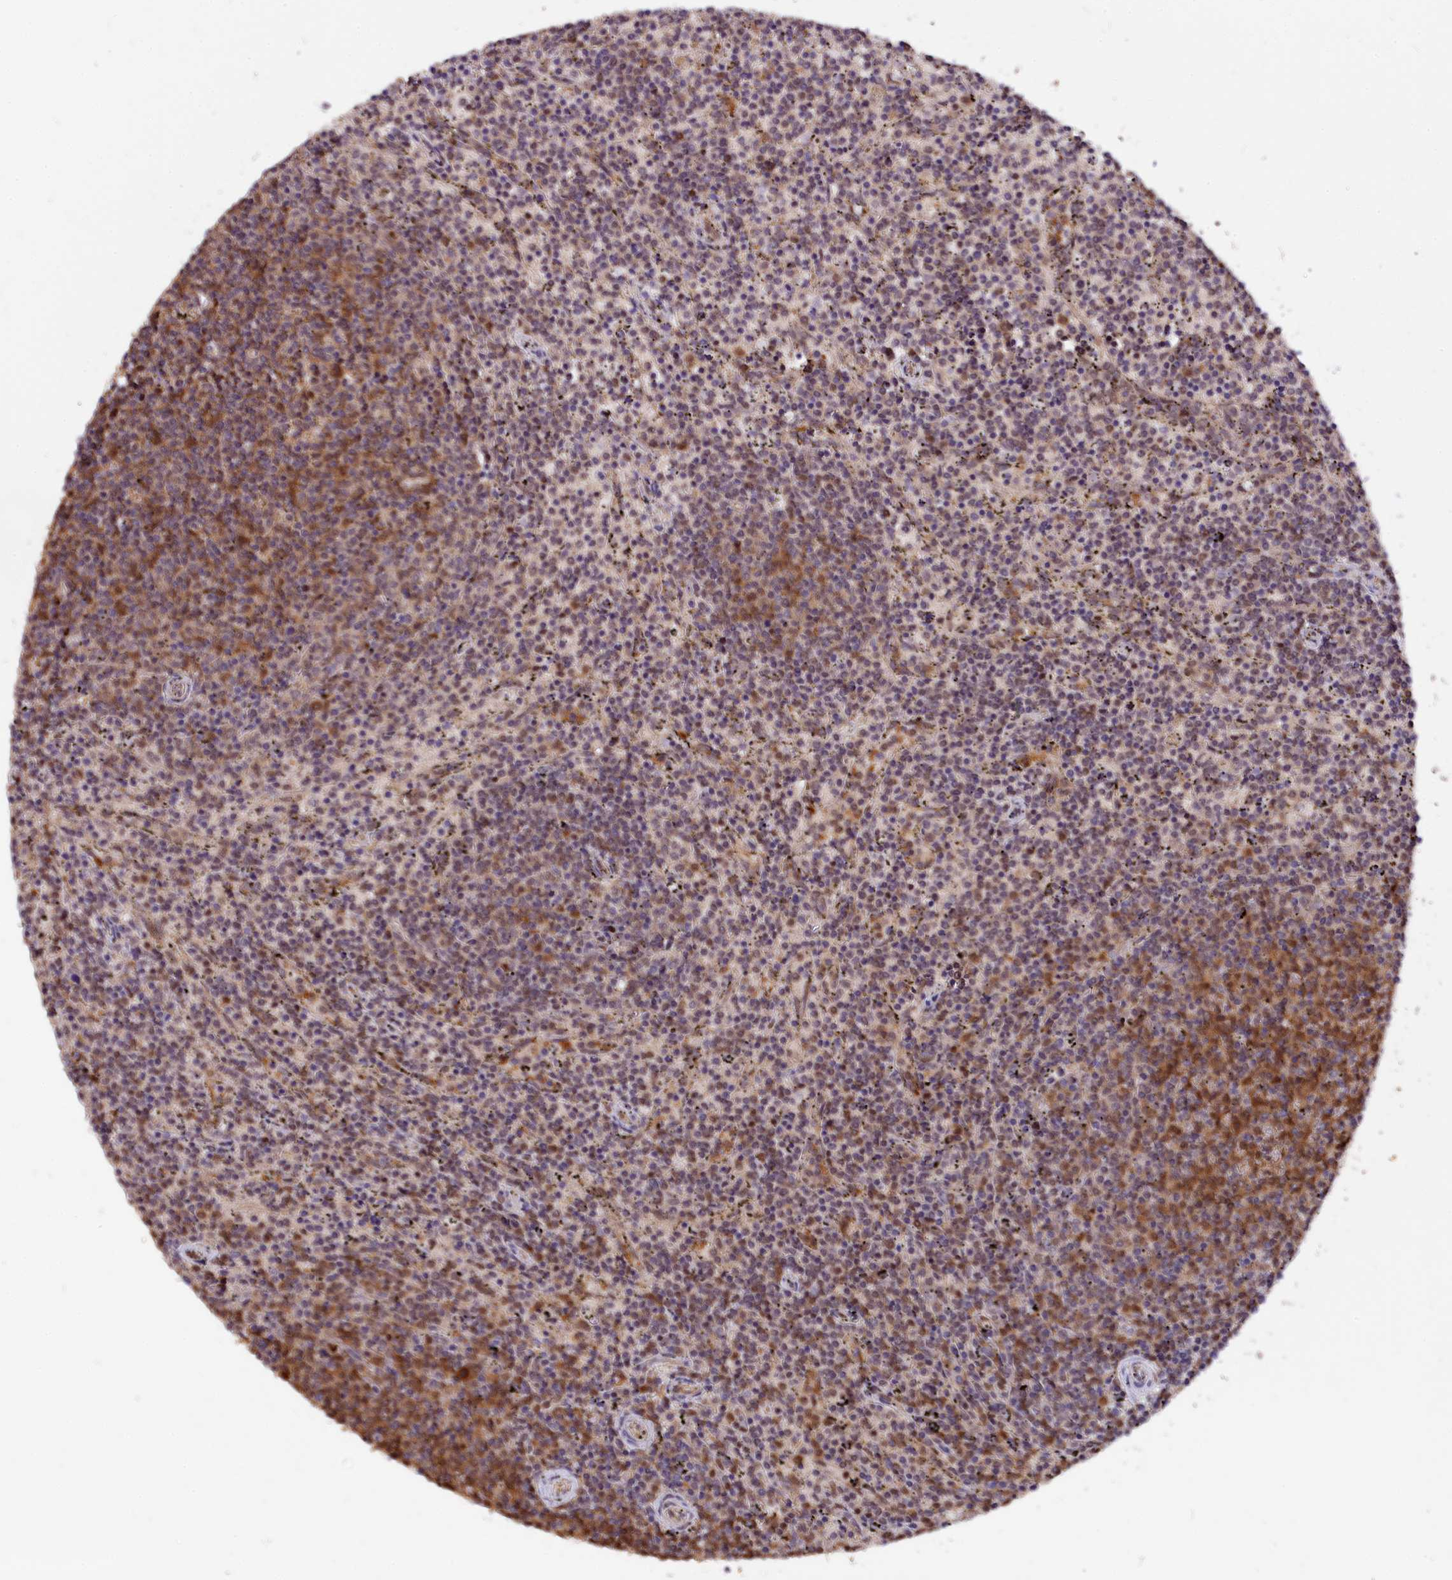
{"staining": {"intensity": "negative", "quantity": "none", "location": "none"}, "tissue": "lymphoma", "cell_type": "Tumor cells", "image_type": "cancer", "snomed": [{"axis": "morphology", "description": "Malignant lymphoma, non-Hodgkin's type, Low grade"}, {"axis": "topography", "description": "Spleen"}], "caption": "Photomicrograph shows no protein staining in tumor cells of lymphoma tissue. (DAB (3,3'-diaminobenzidine) immunohistochemistry, high magnification).", "gene": "ADRM1", "patient": {"sex": "female", "age": 50}}